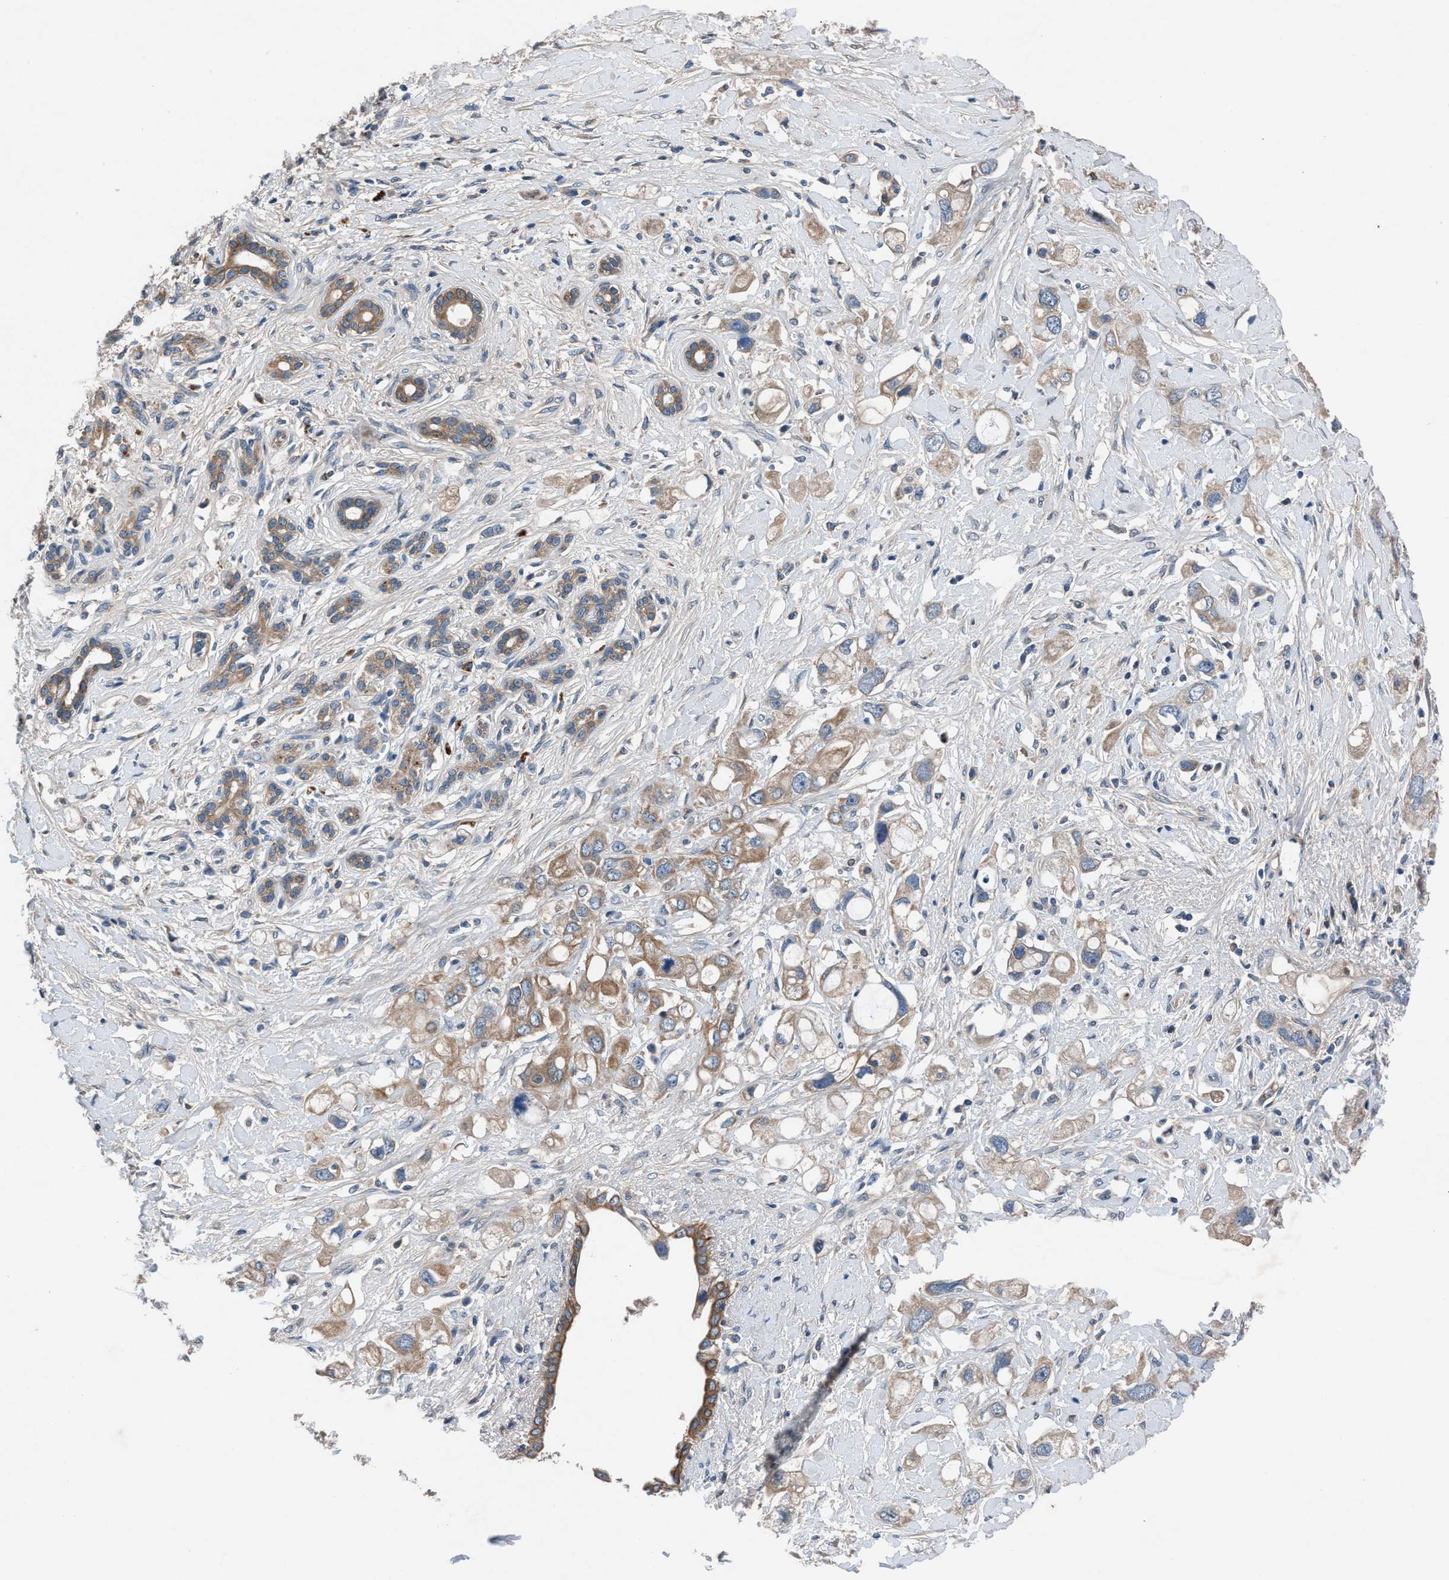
{"staining": {"intensity": "moderate", "quantity": "25%-75%", "location": "cytoplasmic/membranous"}, "tissue": "pancreatic cancer", "cell_type": "Tumor cells", "image_type": "cancer", "snomed": [{"axis": "morphology", "description": "Adenocarcinoma, NOS"}, {"axis": "topography", "description": "Pancreas"}], "caption": "DAB immunohistochemical staining of human pancreatic cancer (adenocarcinoma) demonstrates moderate cytoplasmic/membranous protein staining in about 25%-75% of tumor cells.", "gene": "PRXL2C", "patient": {"sex": "female", "age": 56}}